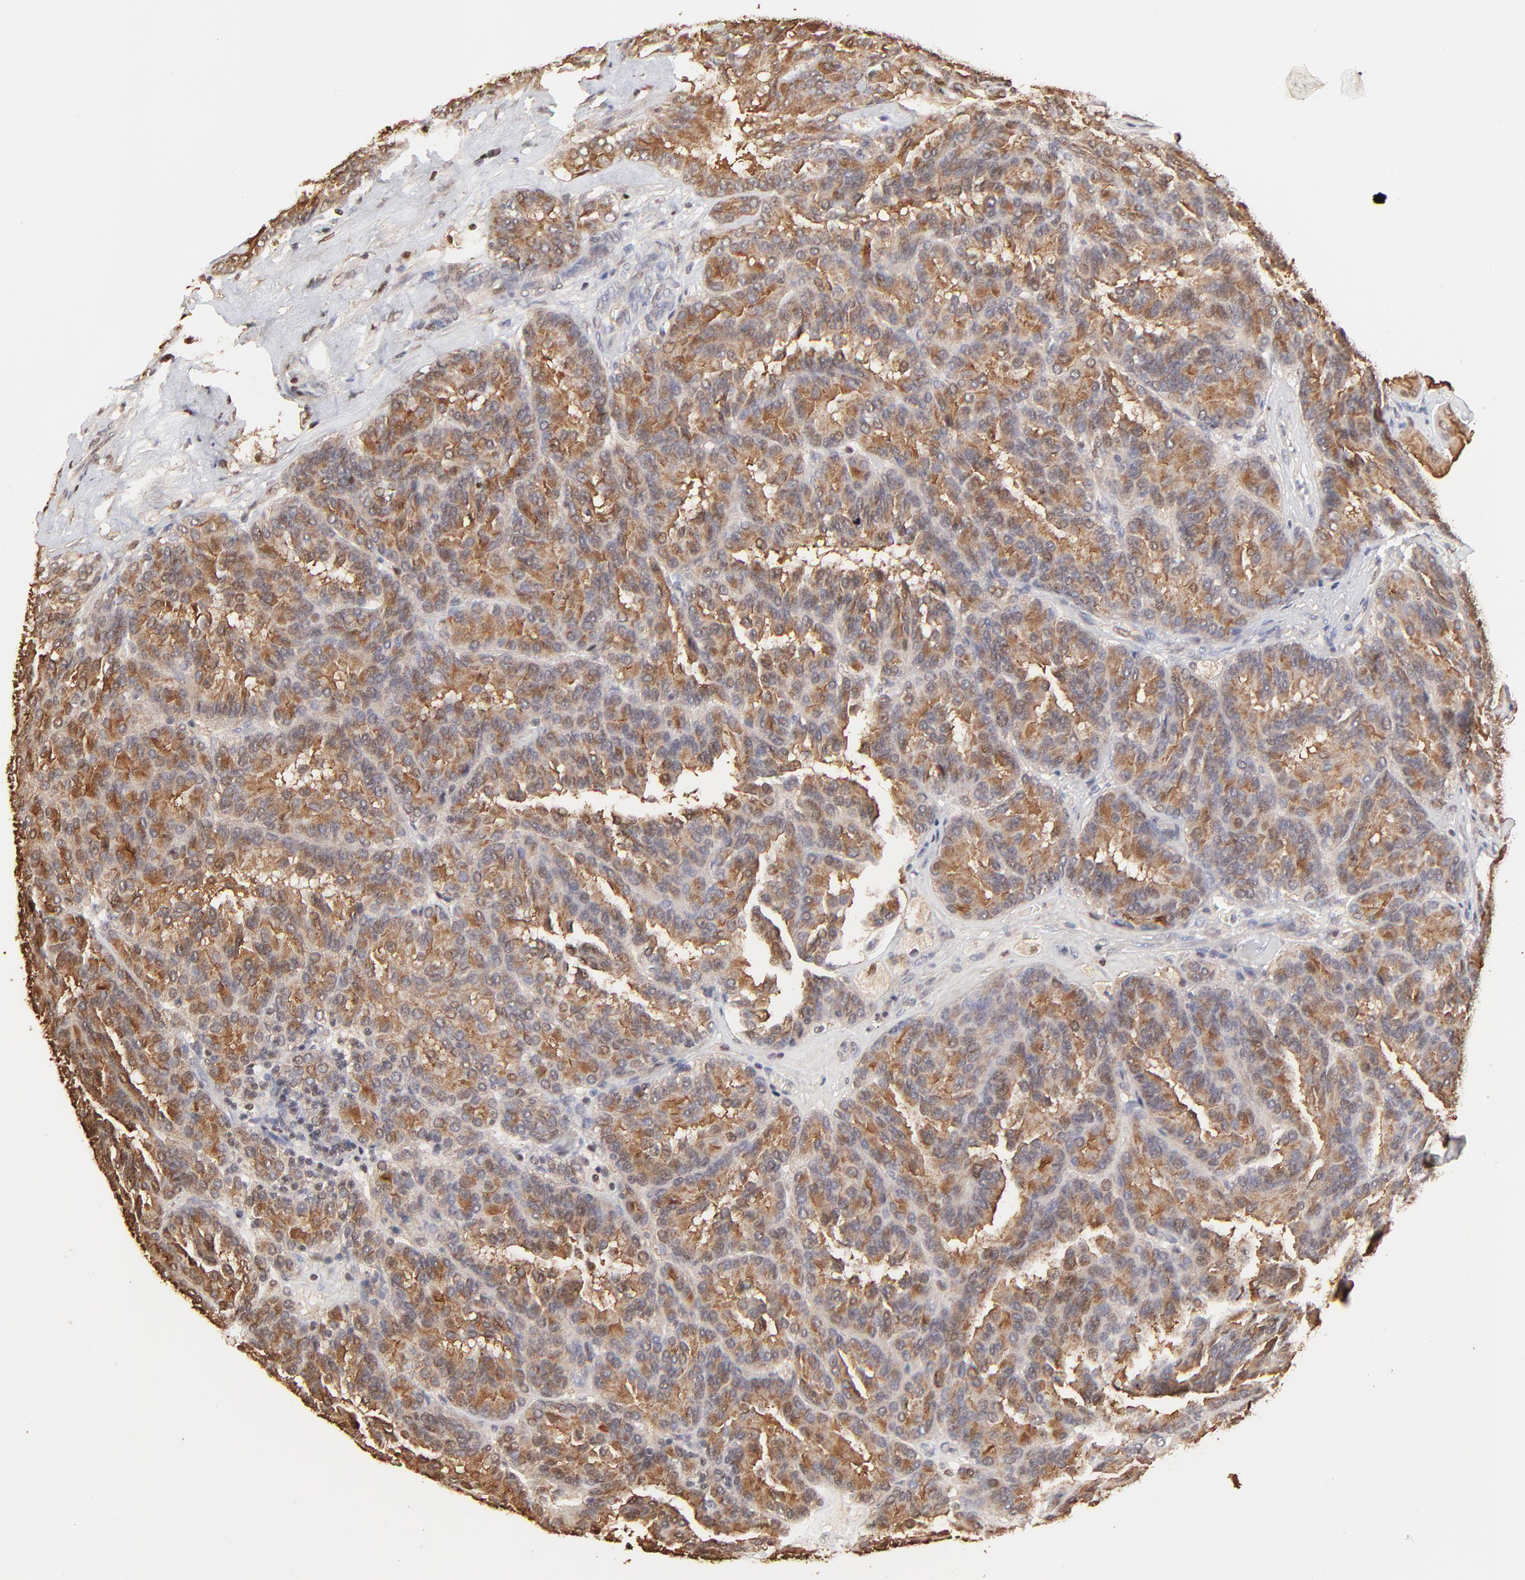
{"staining": {"intensity": "moderate", "quantity": ">75%", "location": "cytoplasmic/membranous"}, "tissue": "renal cancer", "cell_type": "Tumor cells", "image_type": "cancer", "snomed": [{"axis": "morphology", "description": "Adenocarcinoma, NOS"}, {"axis": "topography", "description": "Kidney"}], "caption": "An image showing moderate cytoplasmic/membranous staining in approximately >75% of tumor cells in renal cancer, as visualized by brown immunohistochemical staining.", "gene": "BIRC5", "patient": {"sex": "male", "age": 46}}